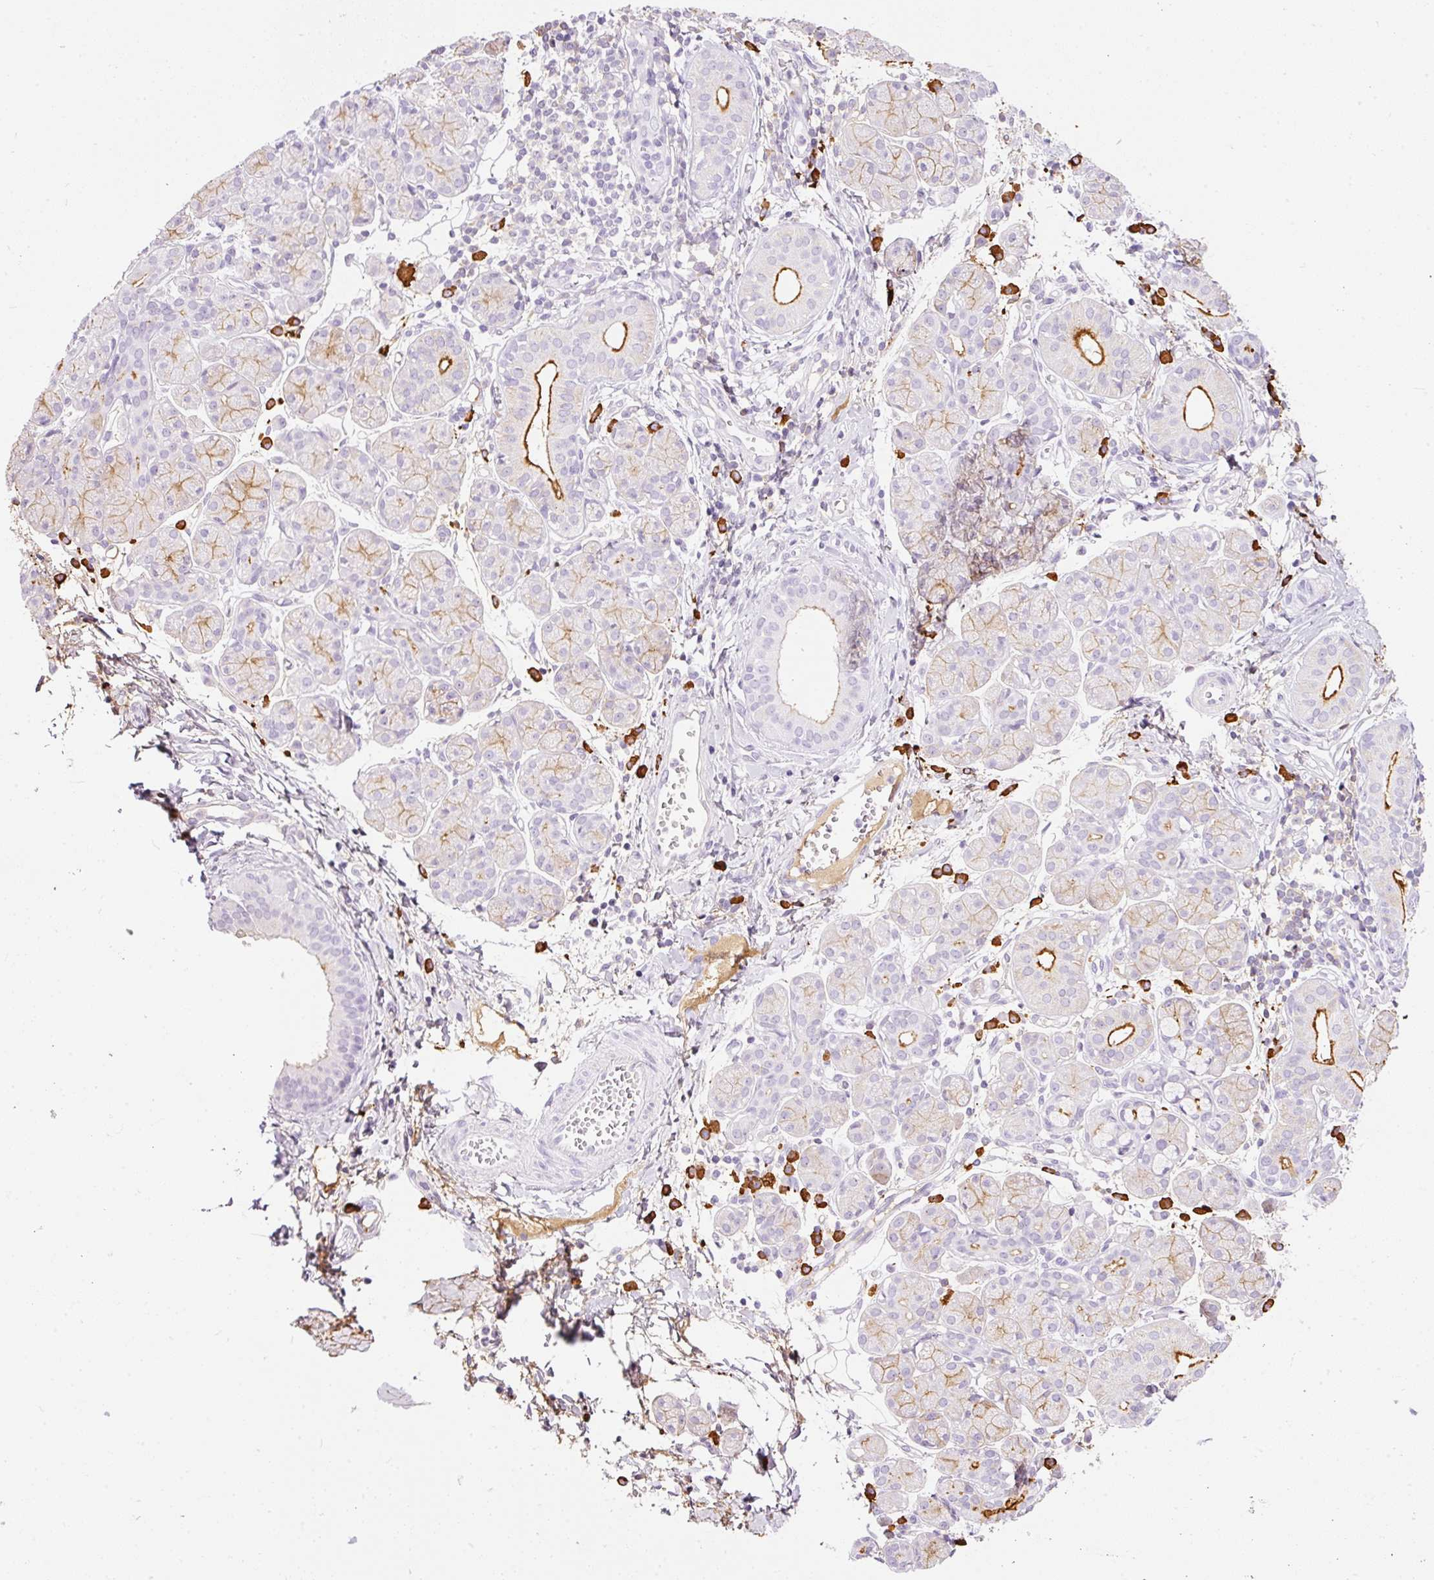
{"staining": {"intensity": "strong", "quantity": "<25%", "location": "cytoplasmic/membranous"}, "tissue": "salivary gland", "cell_type": "Glandular cells", "image_type": "normal", "snomed": [{"axis": "morphology", "description": "Normal tissue, NOS"}, {"axis": "morphology", "description": "Inflammation, NOS"}, {"axis": "topography", "description": "Lymph node"}, {"axis": "topography", "description": "Salivary gland"}], "caption": "IHC image of benign human salivary gland stained for a protein (brown), which shows medium levels of strong cytoplasmic/membranous expression in about <25% of glandular cells.", "gene": "PRPF38B", "patient": {"sex": "male", "age": 3}}